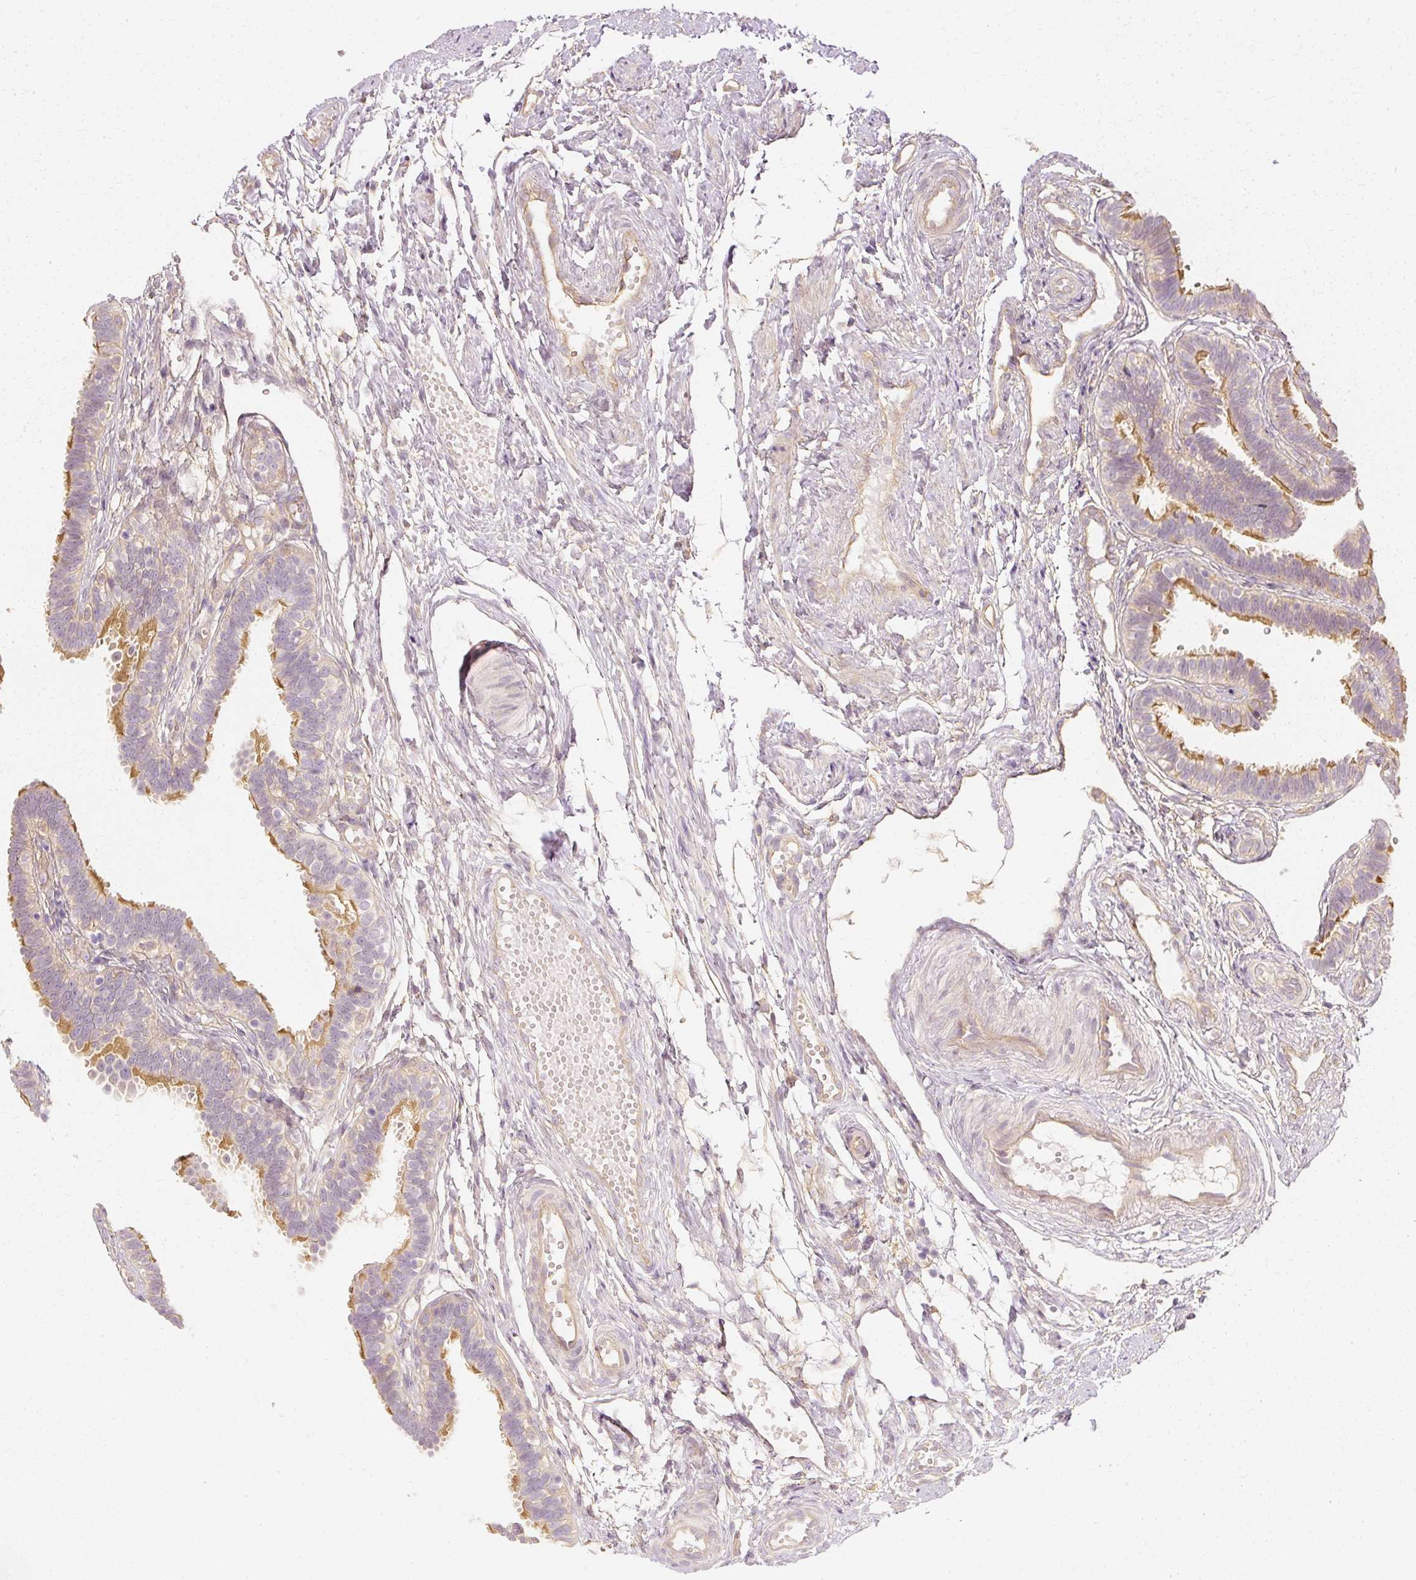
{"staining": {"intensity": "moderate", "quantity": "25%-75%", "location": "cytoplasmic/membranous"}, "tissue": "fallopian tube", "cell_type": "Glandular cells", "image_type": "normal", "snomed": [{"axis": "morphology", "description": "Normal tissue, NOS"}, {"axis": "topography", "description": "Fallopian tube"}], "caption": "Immunohistochemical staining of benign fallopian tube reveals medium levels of moderate cytoplasmic/membranous staining in approximately 25%-75% of glandular cells. The protein is shown in brown color, while the nuclei are stained blue.", "gene": "GNAQ", "patient": {"sex": "female", "age": 37}}